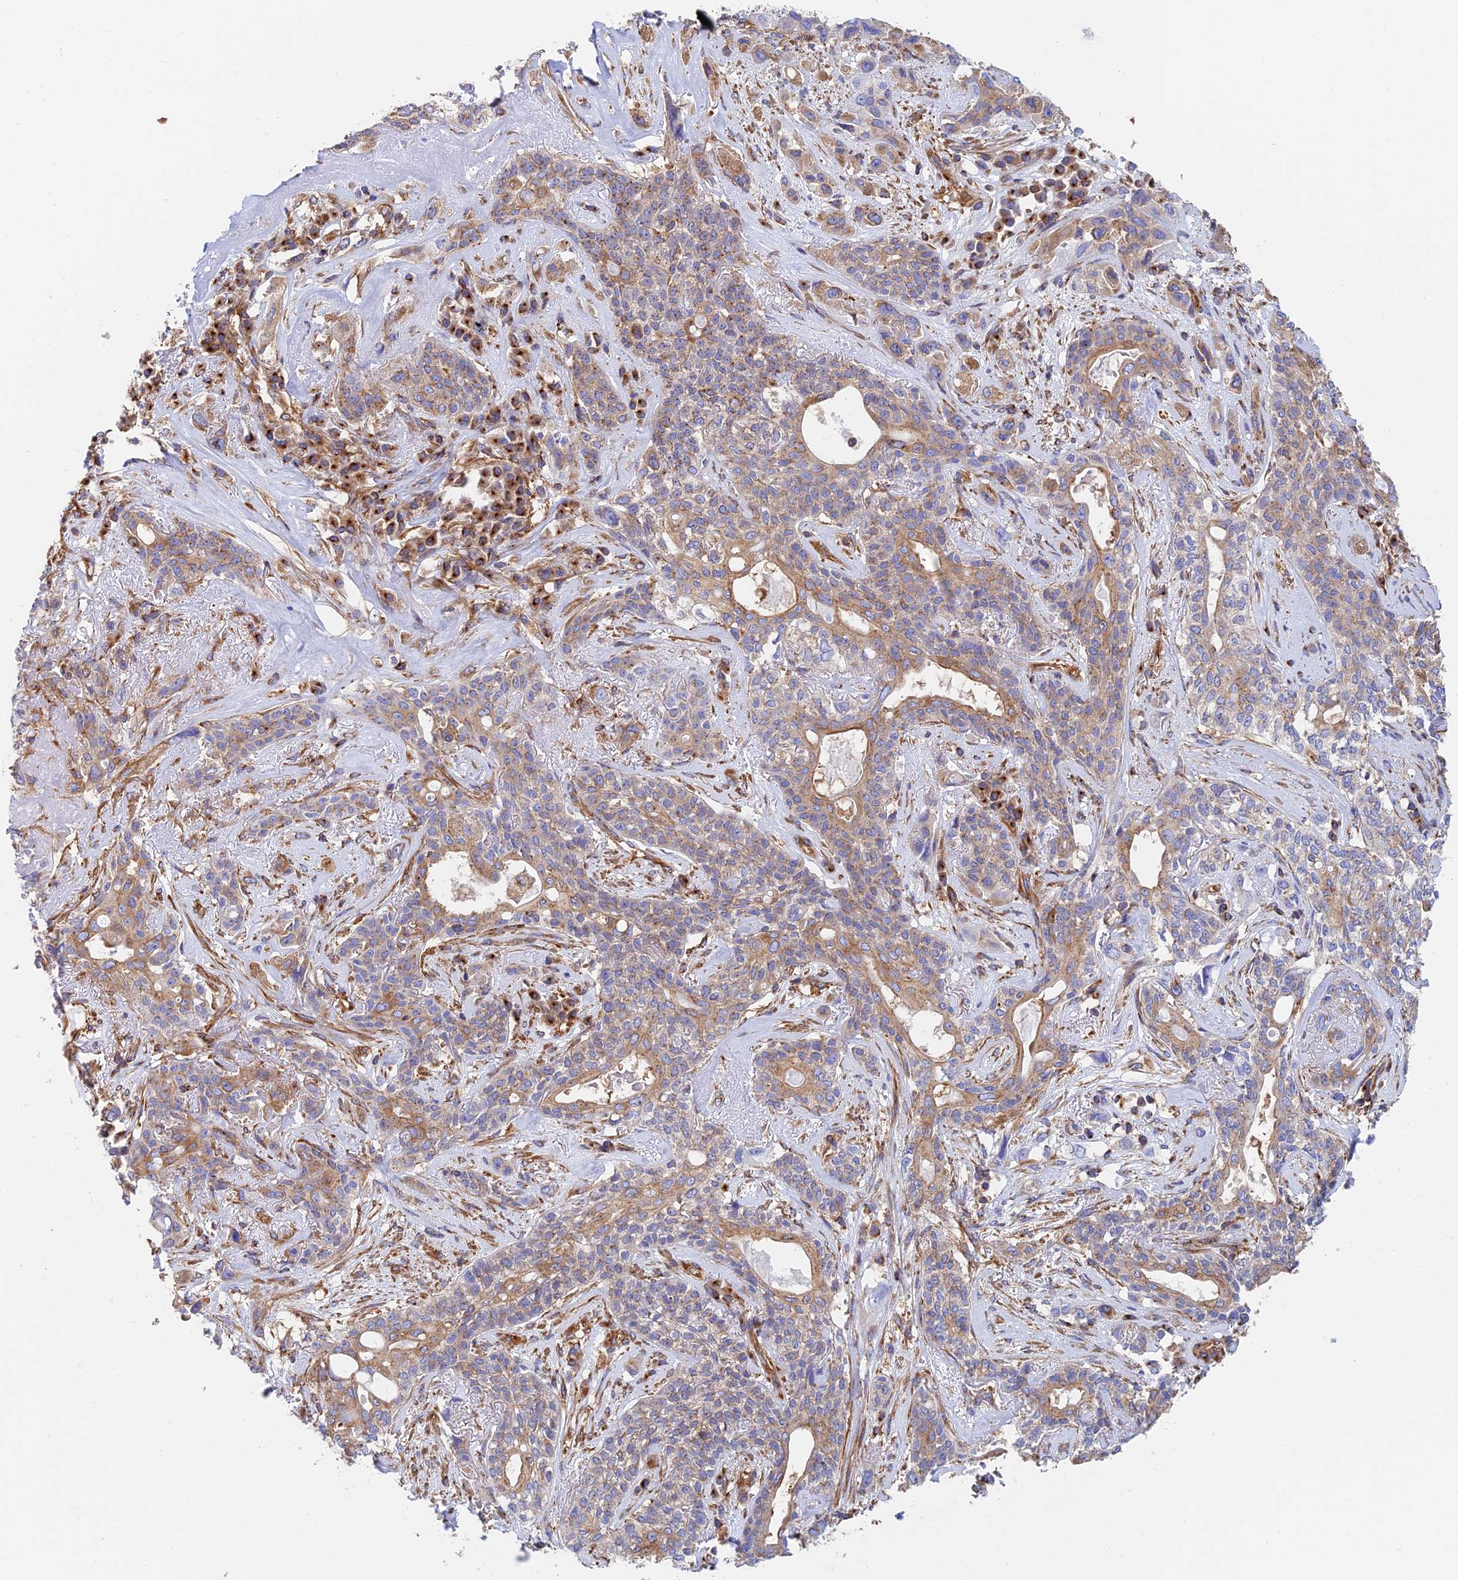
{"staining": {"intensity": "moderate", "quantity": "25%-75%", "location": "cytoplasmic/membranous"}, "tissue": "lung cancer", "cell_type": "Tumor cells", "image_type": "cancer", "snomed": [{"axis": "morphology", "description": "Squamous cell carcinoma, NOS"}, {"axis": "topography", "description": "Lung"}], "caption": "Moderate cytoplasmic/membranous staining is present in approximately 25%-75% of tumor cells in lung squamous cell carcinoma.", "gene": "DCTN2", "patient": {"sex": "female", "age": 70}}